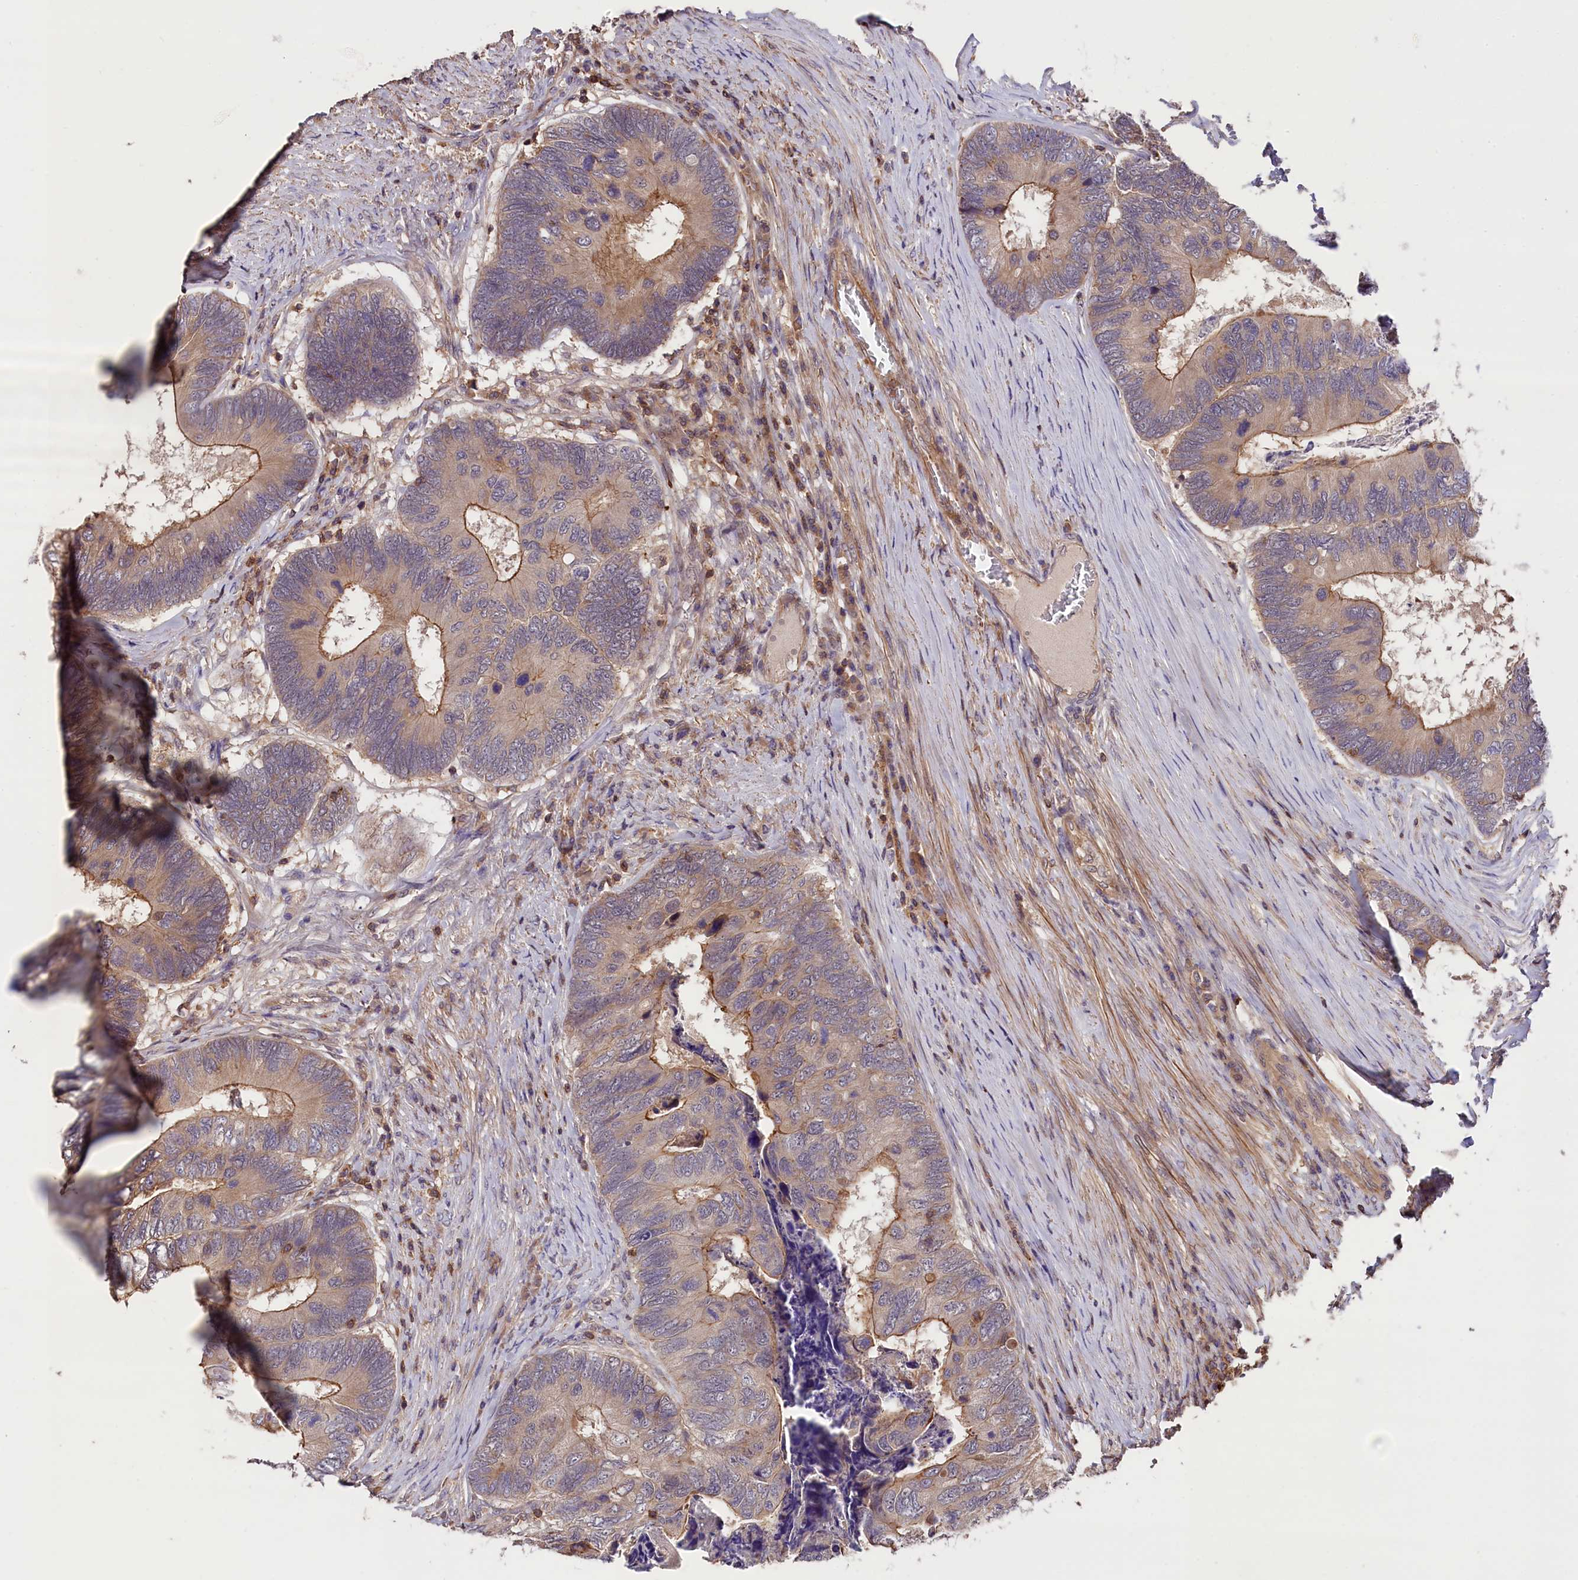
{"staining": {"intensity": "moderate", "quantity": "<25%", "location": "cytoplasmic/membranous"}, "tissue": "colorectal cancer", "cell_type": "Tumor cells", "image_type": "cancer", "snomed": [{"axis": "morphology", "description": "Adenocarcinoma, NOS"}, {"axis": "topography", "description": "Colon"}], "caption": "IHC staining of adenocarcinoma (colorectal), which reveals low levels of moderate cytoplasmic/membranous staining in approximately <25% of tumor cells indicating moderate cytoplasmic/membranous protein expression. The staining was performed using DAB (brown) for protein detection and nuclei were counterstained in hematoxylin (blue).", "gene": "SKIDA1", "patient": {"sex": "female", "age": 67}}